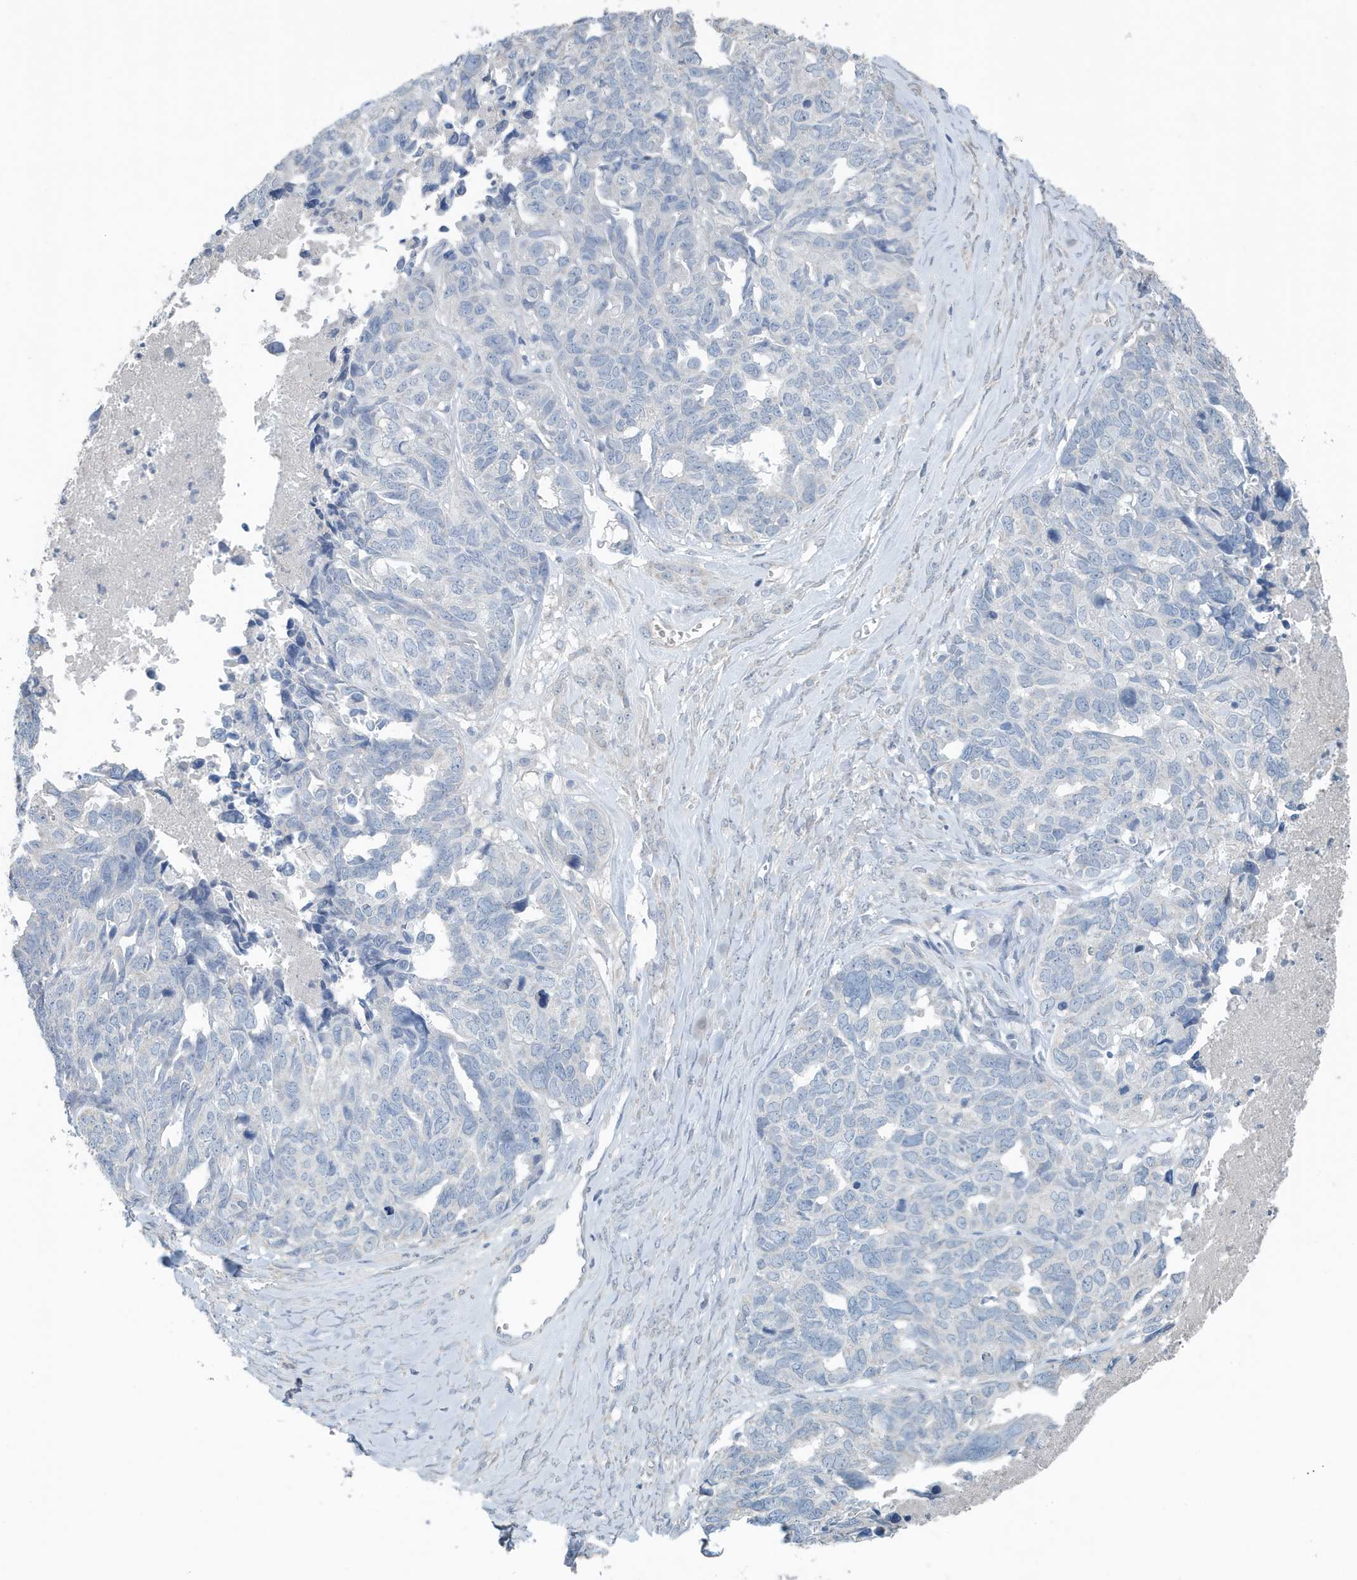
{"staining": {"intensity": "negative", "quantity": "none", "location": "none"}, "tissue": "ovarian cancer", "cell_type": "Tumor cells", "image_type": "cancer", "snomed": [{"axis": "morphology", "description": "Cystadenocarcinoma, serous, NOS"}, {"axis": "topography", "description": "Ovary"}], "caption": "A high-resolution histopathology image shows IHC staining of ovarian serous cystadenocarcinoma, which displays no significant positivity in tumor cells. (DAB (3,3'-diaminobenzidine) immunohistochemistry with hematoxylin counter stain).", "gene": "UGT2B4", "patient": {"sex": "female", "age": 79}}